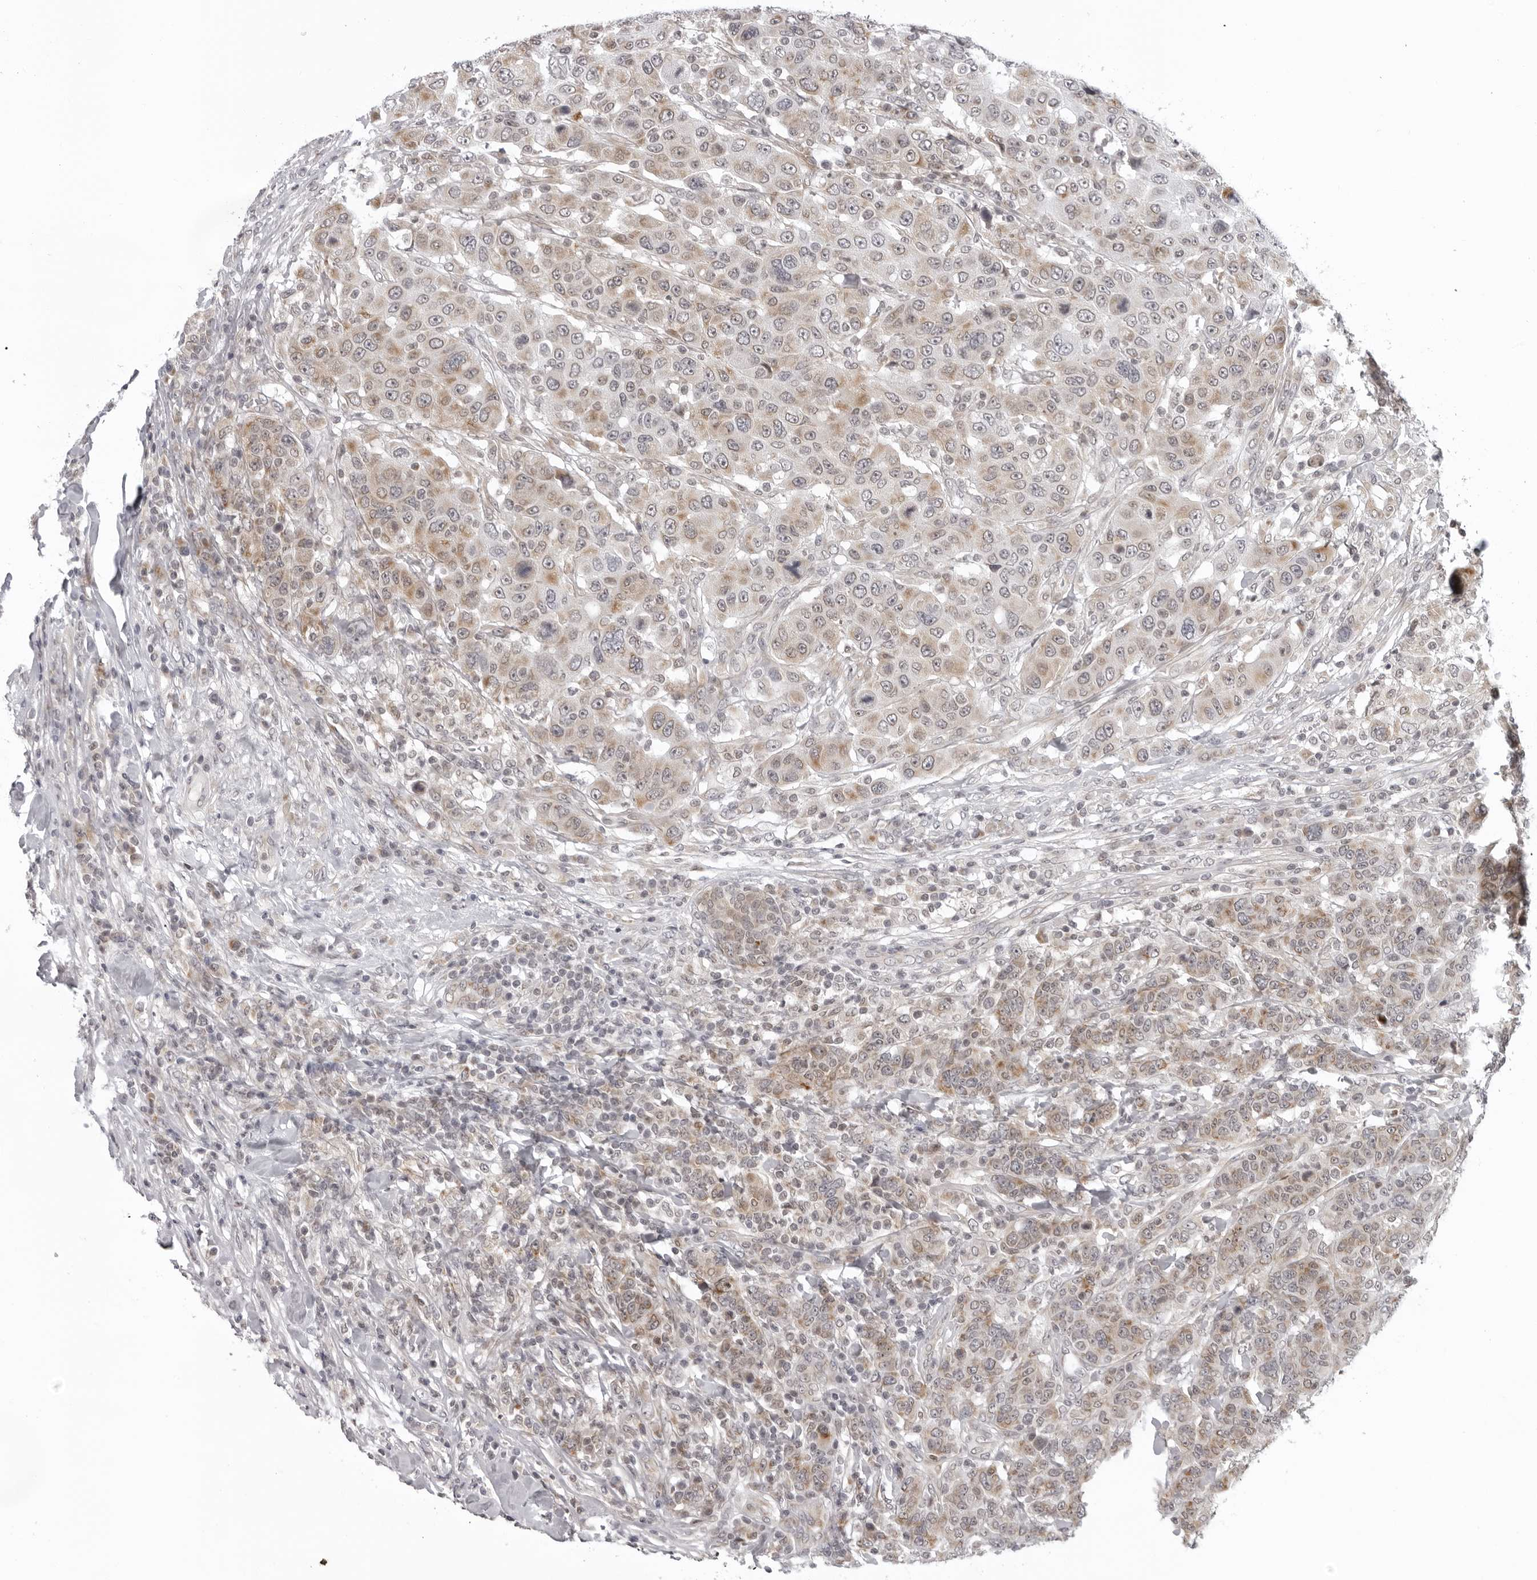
{"staining": {"intensity": "weak", "quantity": "25%-75%", "location": "cytoplasmic/membranous"}, "tissue": "breast cancer", "cell_type": "Tumor cells", "image_type": "cancer", "snomed": [{"axis": "morphology", "description": "Duct carcinoma"}, {"axis": "topography", "description": "Breast"}], "caption": "This image exhibits IHC staining of breast cancer, with low weak cytoplasmic/membranous positivity in approximately 25%-75% of tumor cells.", "gene": "MRPS15", "patient": {"sex": "female", "age": 37}}